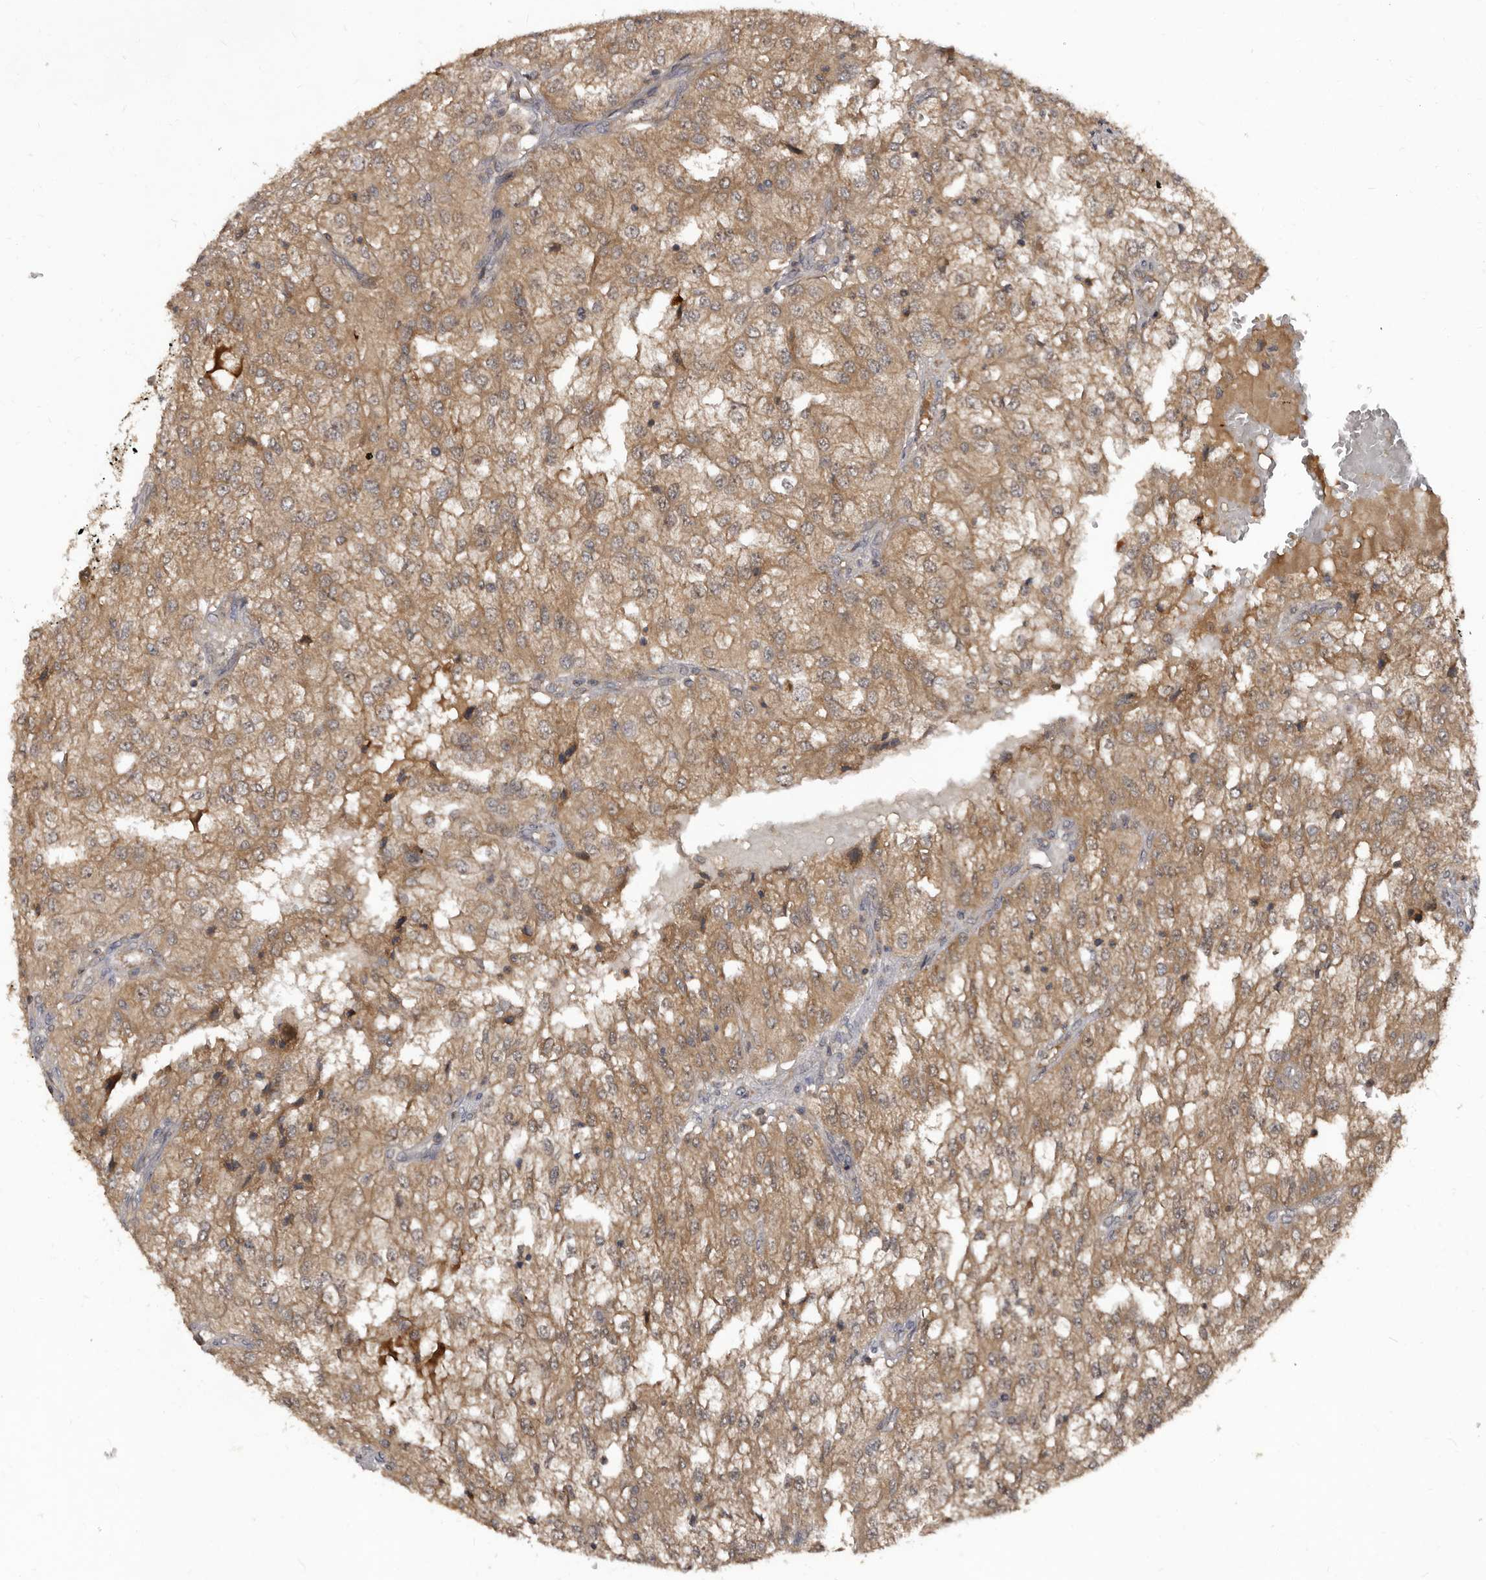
{"staining": {"intensity": "moderate", "quantity": ">75%", "location": "cytoplasmic/membranous"}, "tissue": "renal cancer", "cell_type": "Tumor cells", "image_type": "cancer", "snomed": [{"axis": "morphology", "description": "Adenocarcinoma, NOS"}, {"axis": "topography", "description": "Kidney"}], "caption": "Human renal cancer stained with a protein marker shows moderate staining in tumor cells.", "gene": "PMVK", "patient": {"sex": "female", "age": 54}}